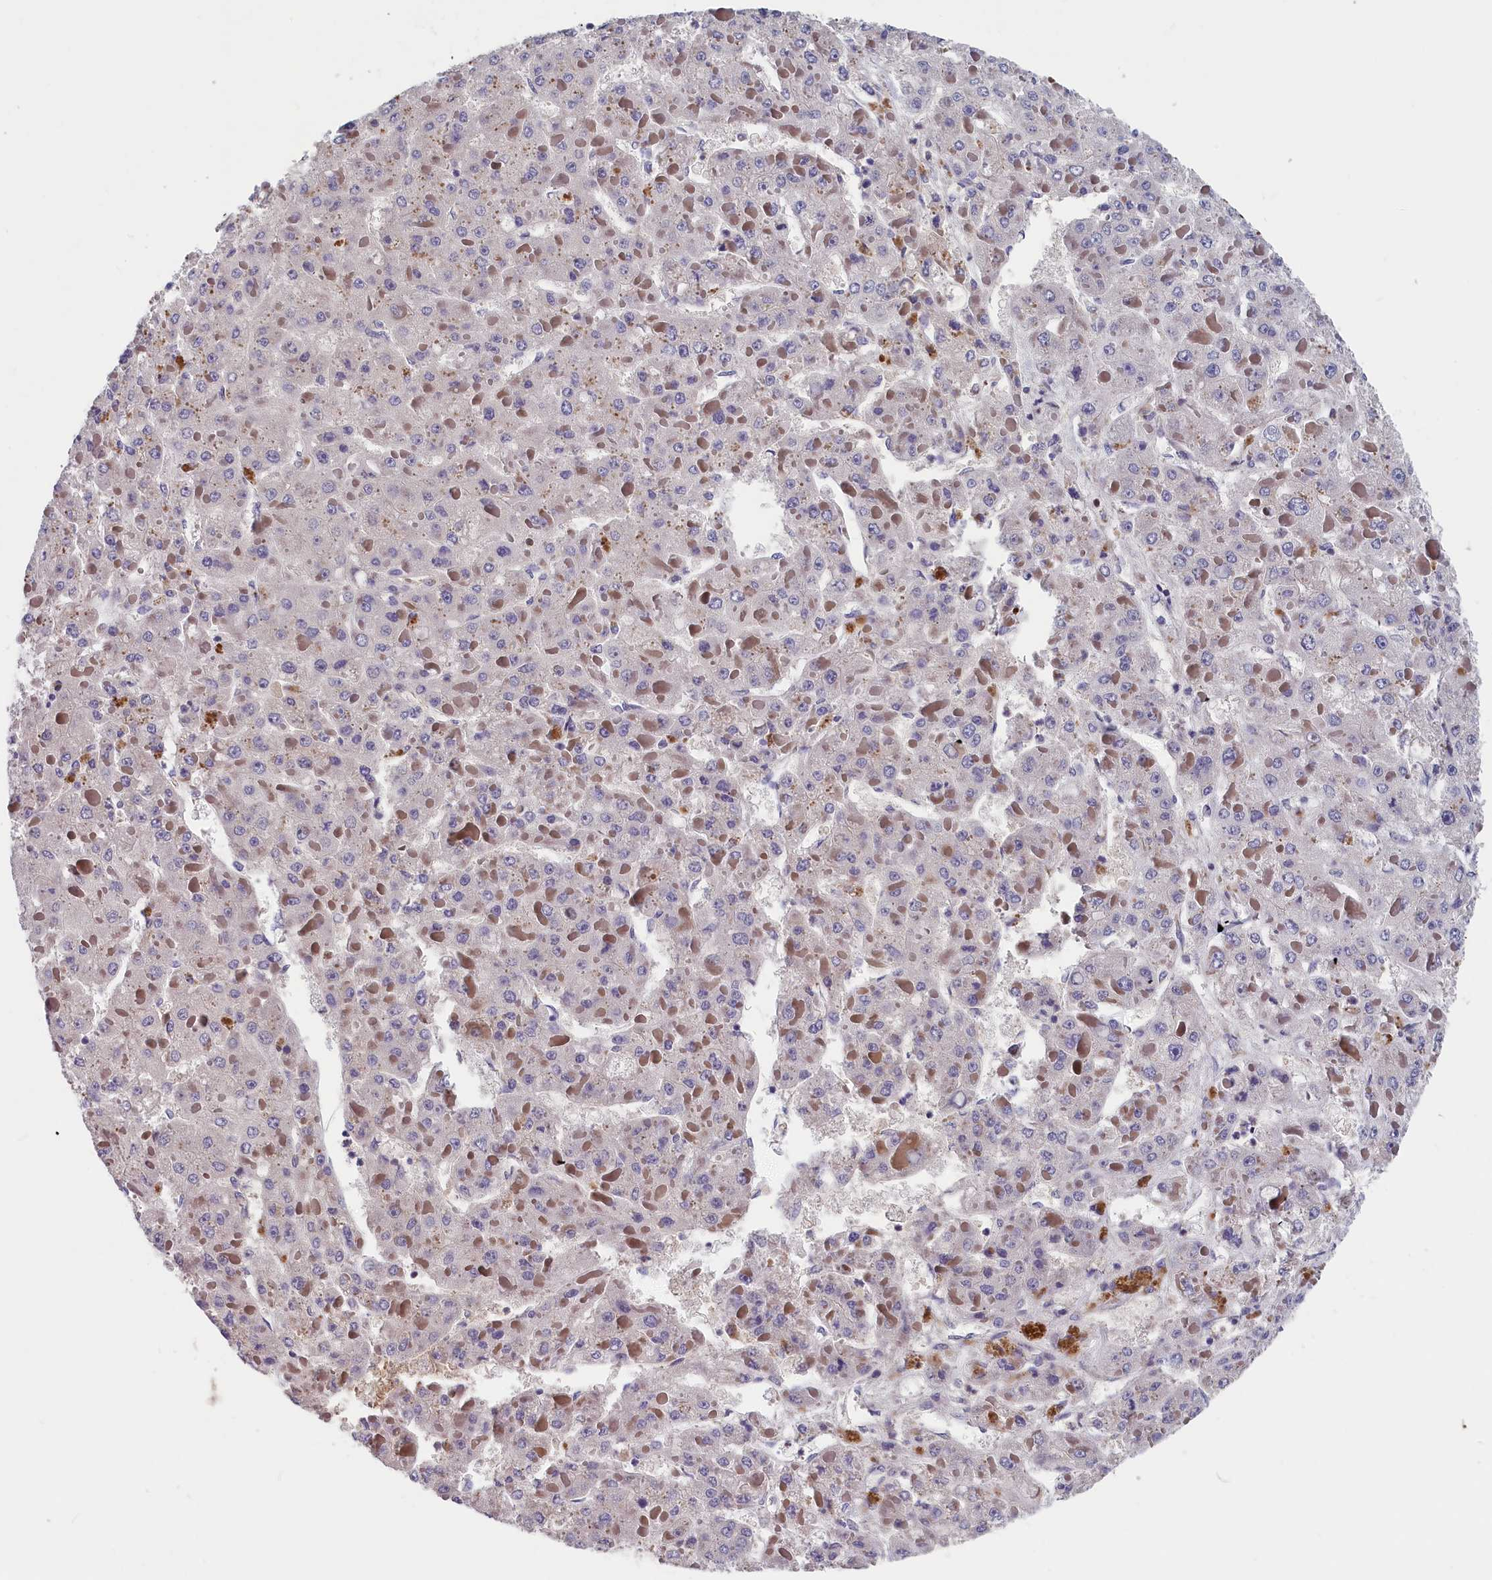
{"staining": {"intensity": "negative", "quantity": "none", "location": "none"}, "tissue": "liver cancer", "cell_type": "Tumor cells", "image_type": "cancer", "snomed": [{"axis": "morphology", "description": "Carcinoma, Hepatocellular, NOS"}, {"axis": "topography", "description": "Liver"}], "caption": "A micrograph of human hepatocellular carcinoma (liver) is negative for staining in tumor cells.", "gene": "TMEM116", "patient": {"sex": "female", "age": 73}}